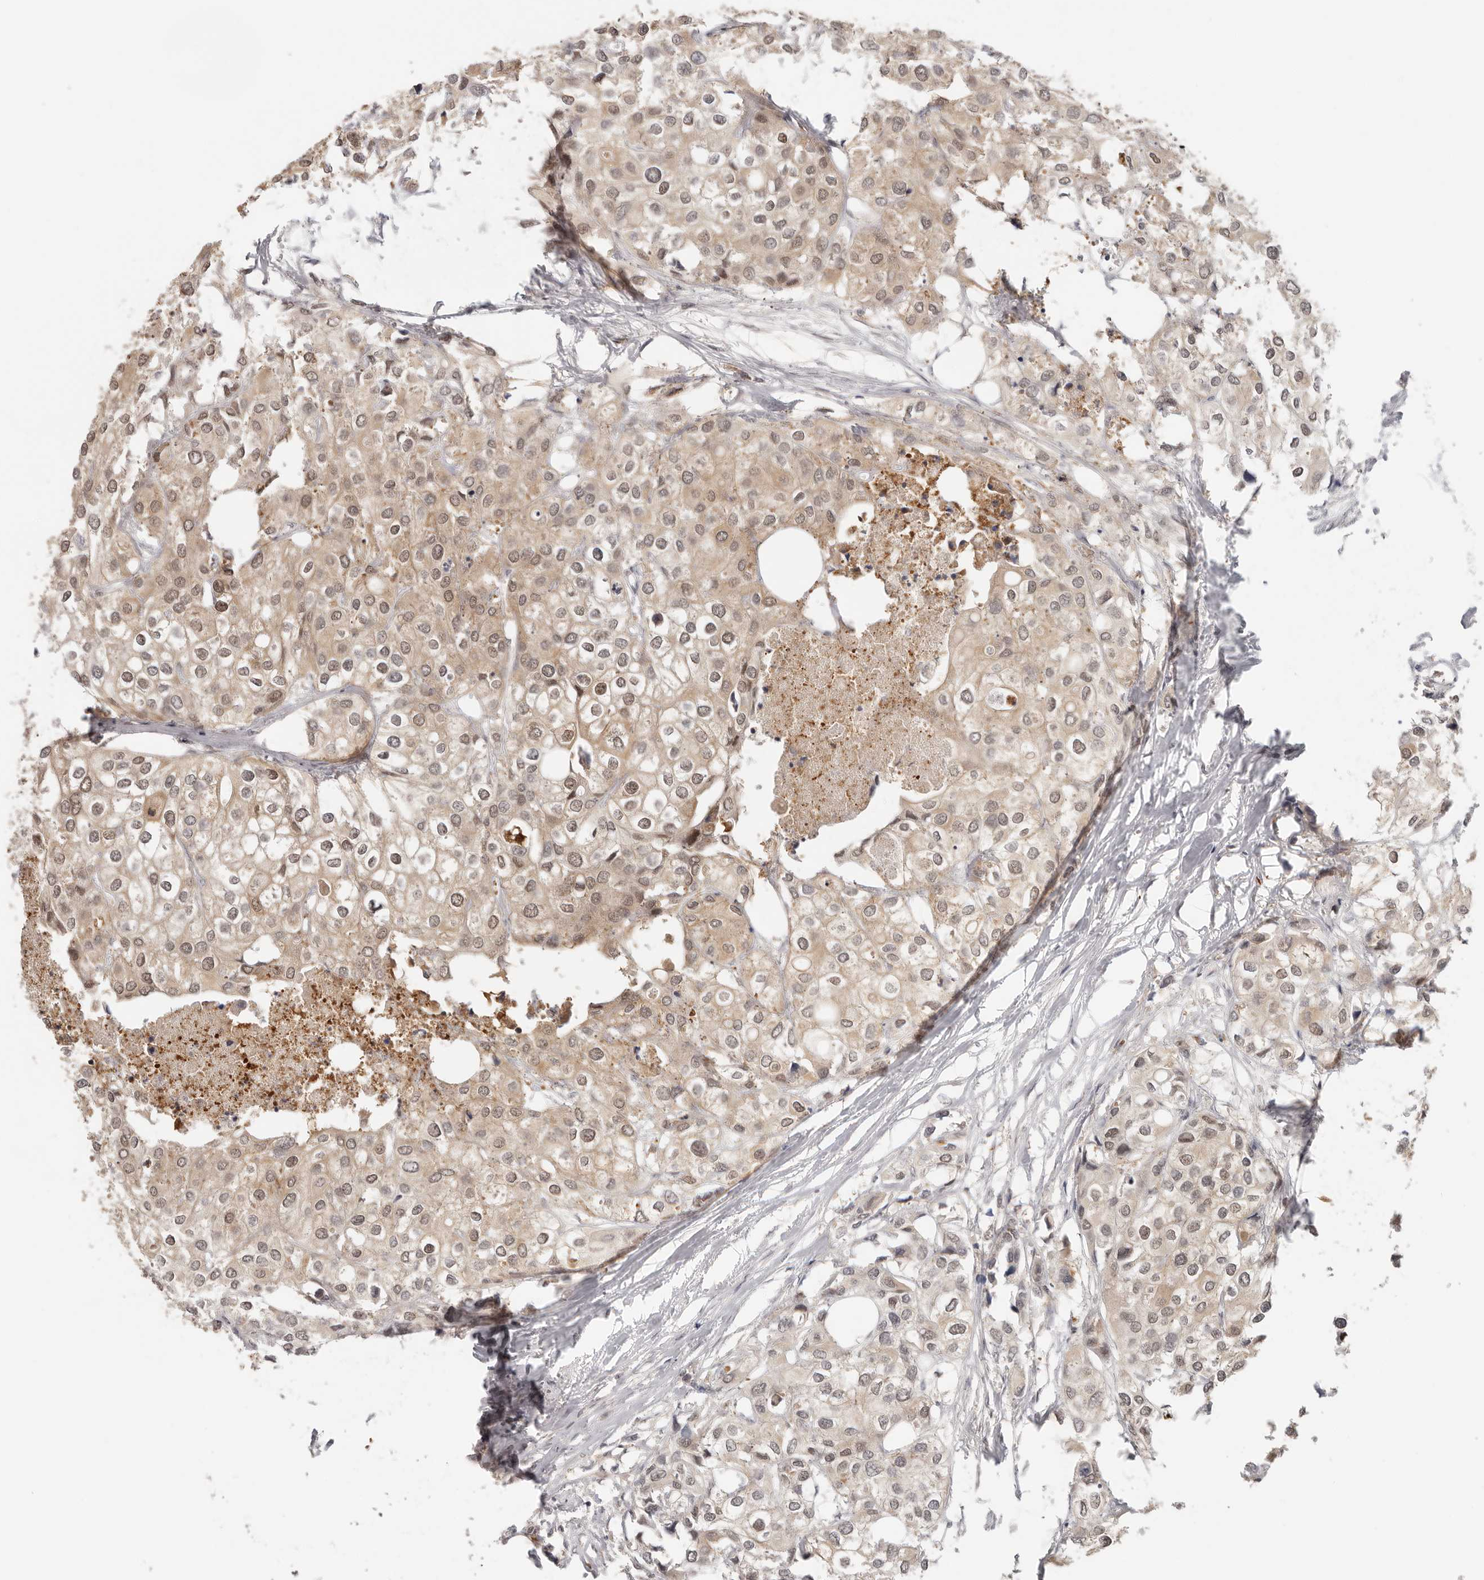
{"staining": {"intensity": "weak", "quantity": ">75%", "location": "cytoplasmic/membranous,nuclear"}, "tissue": "urothelial cancer", "cell_type": "Tumor cells", "image_type": "cancer", "snomed": [{"axis": "morphology", "description": "Urothelial carcinoma, High grade"}, {"axis": "topography", "description": "Urinary bladder"}], "caption": "The photomicrograph exhibits staining of urothelial carcinoma (high-grade), revealing weak cytoplasmic/membranous and nuclear protein expression (brown color) within tumor cells.", "gene": "LARP7", "patient": {"sex": "male", "age": 64}}